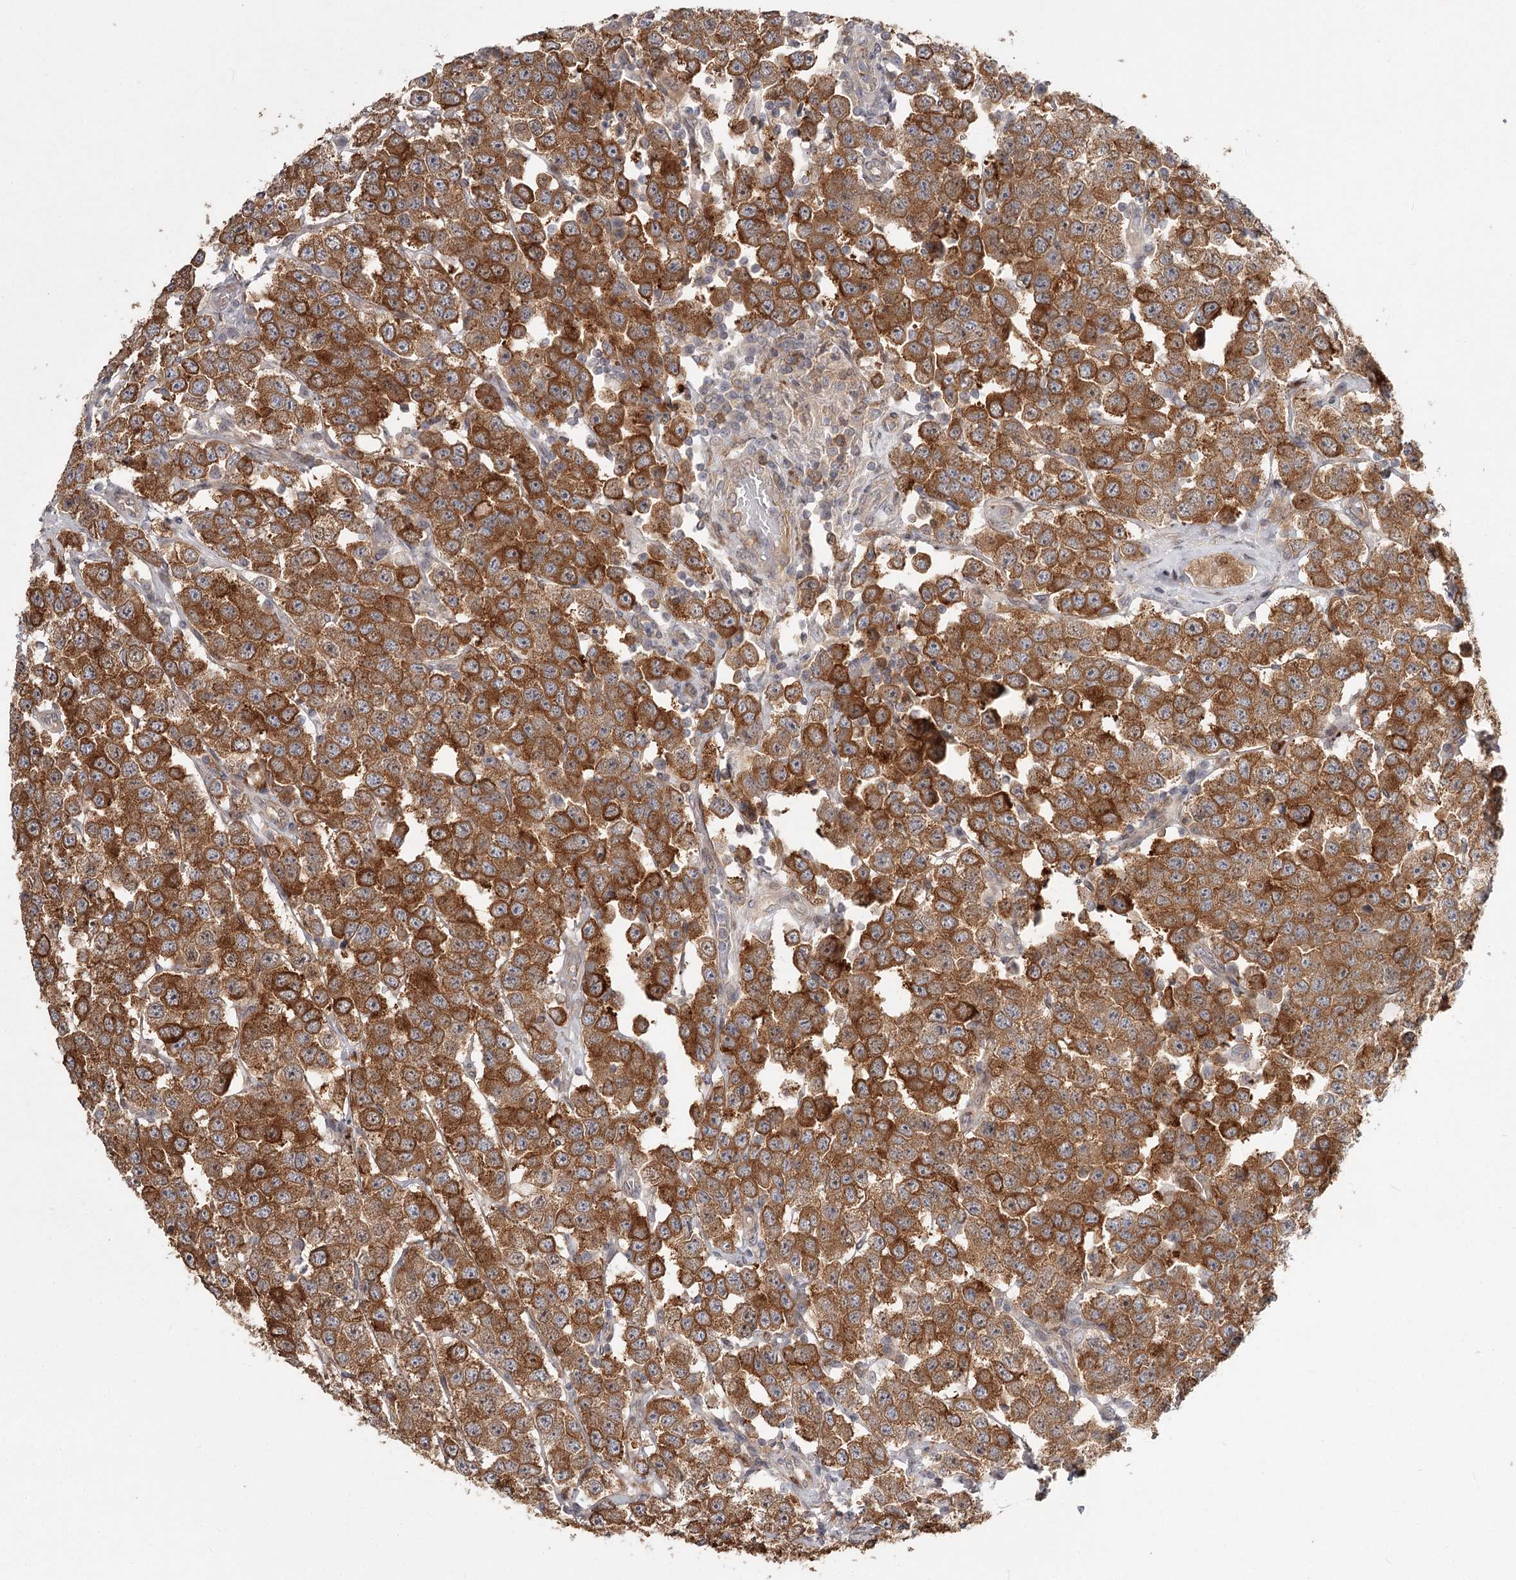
{"staining": {"intensity": "moderate", "quantity": ">75%", "location": "cytoplasmic/membranous"}, "tissue": "testis cancer", "cell_type": "Tumor cells", "image_type": "cancer", "snomed": [{"axis": "morphology", "description": "Seminoma, NOS"}, {"axis": "topography", "description": "Testis"}], "caption": "This histopathology image shows testis cancer stained with immunohistochemistry to label a protein in brown. The cytoplasmic/membranous of tumor cells show moderate positivity for the protein. Nuclei are counter-stained blue.", "gene": "CCNG2", "patient": {"sex": "male", "age": 28}}